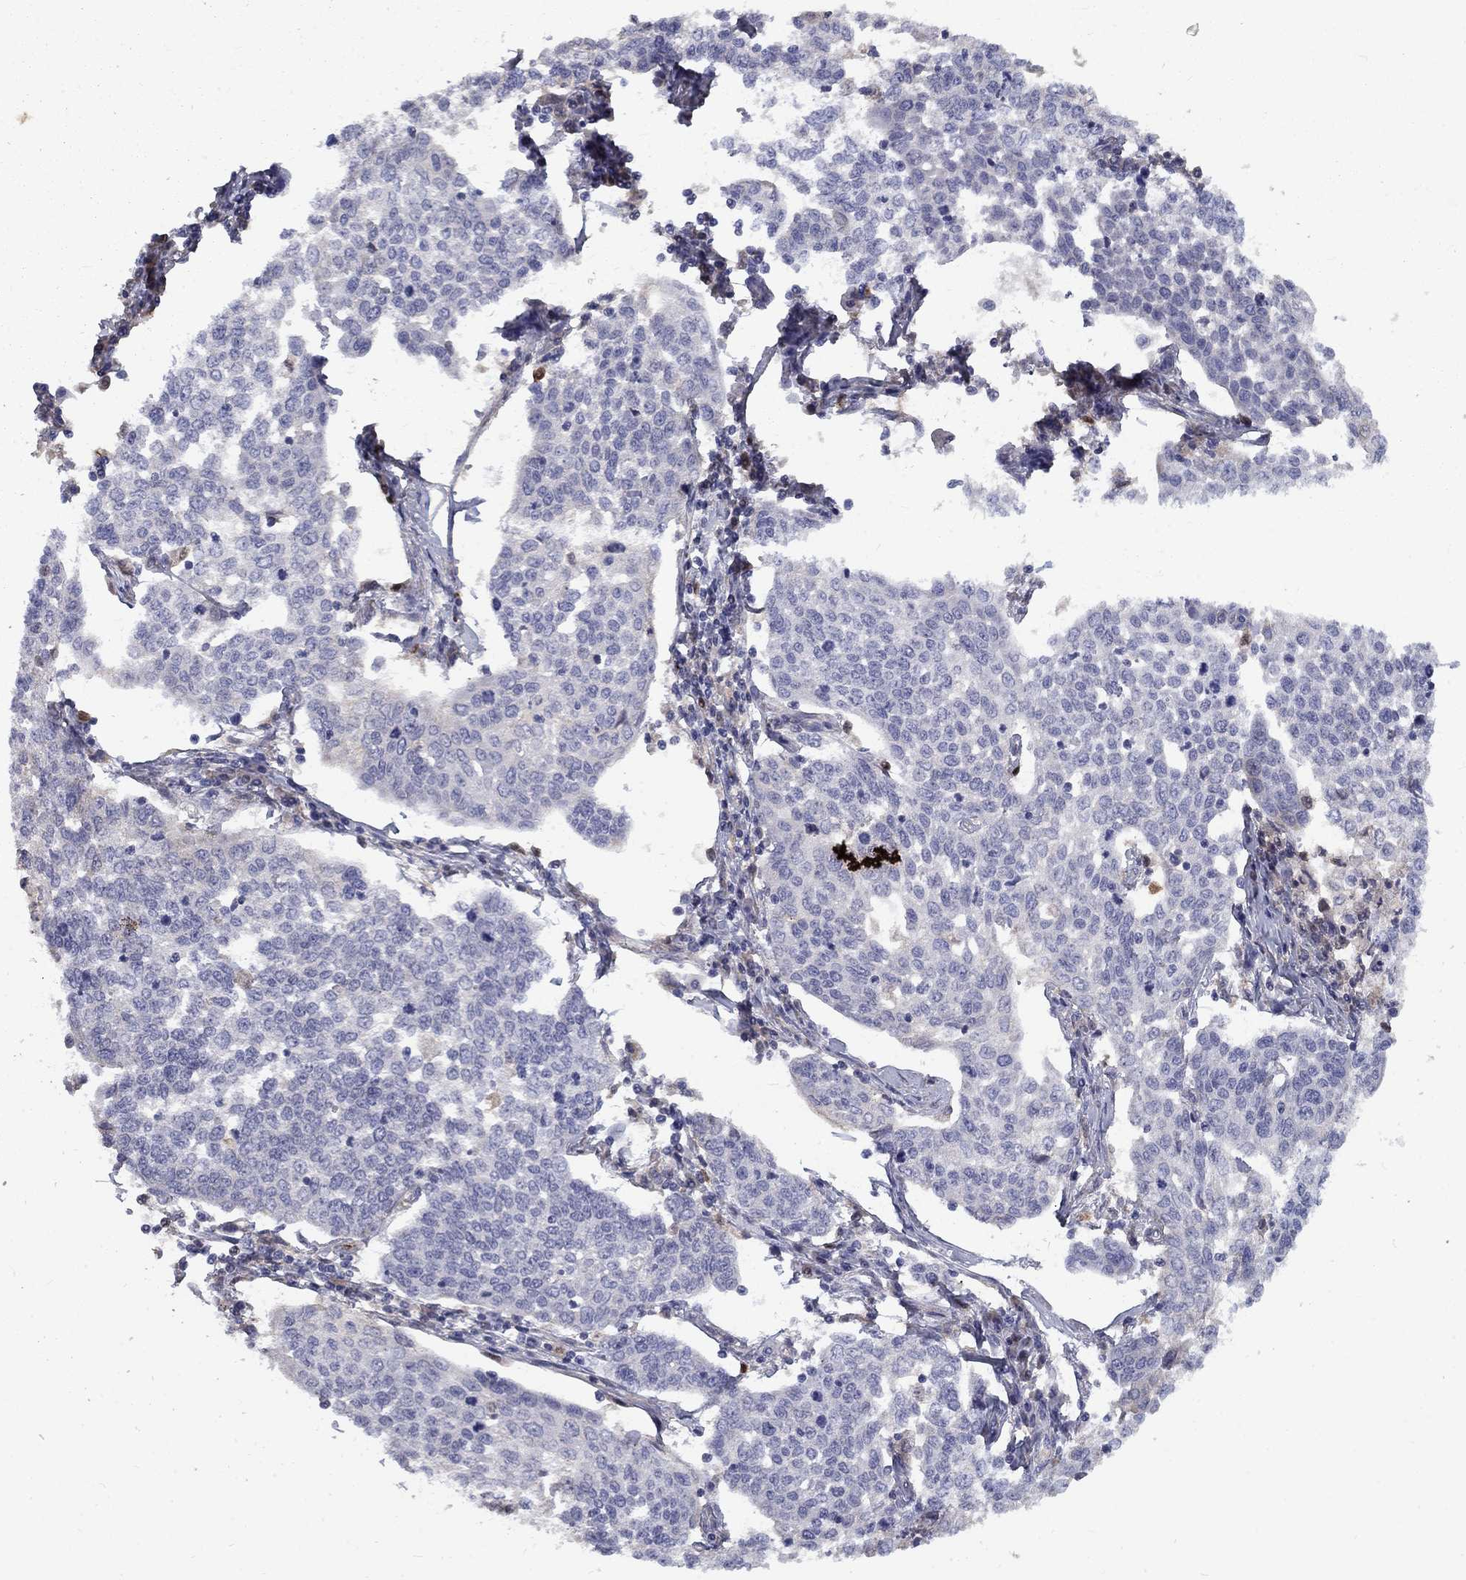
{"staining": {"intensity": "negative", "quantity": "none", "location": "none"}, "tissue": "cervical cancer", "cell_type": "Tumor cells", "image_type": "cancer", "snomed": [{"axis": "morphology", "description": "Squamous cell carcinoma, NOS"}, {"axis": "topography", "description": "Cervix"}], "caption": "Immunohistochemistry (IHC) image of human cervical squamous cell carcinoma stained for a protein (brown), which demonstrates no positivity in tumor cells.", "gene": "EPDR1", "patient": {"sex": "female", "age": 34}}